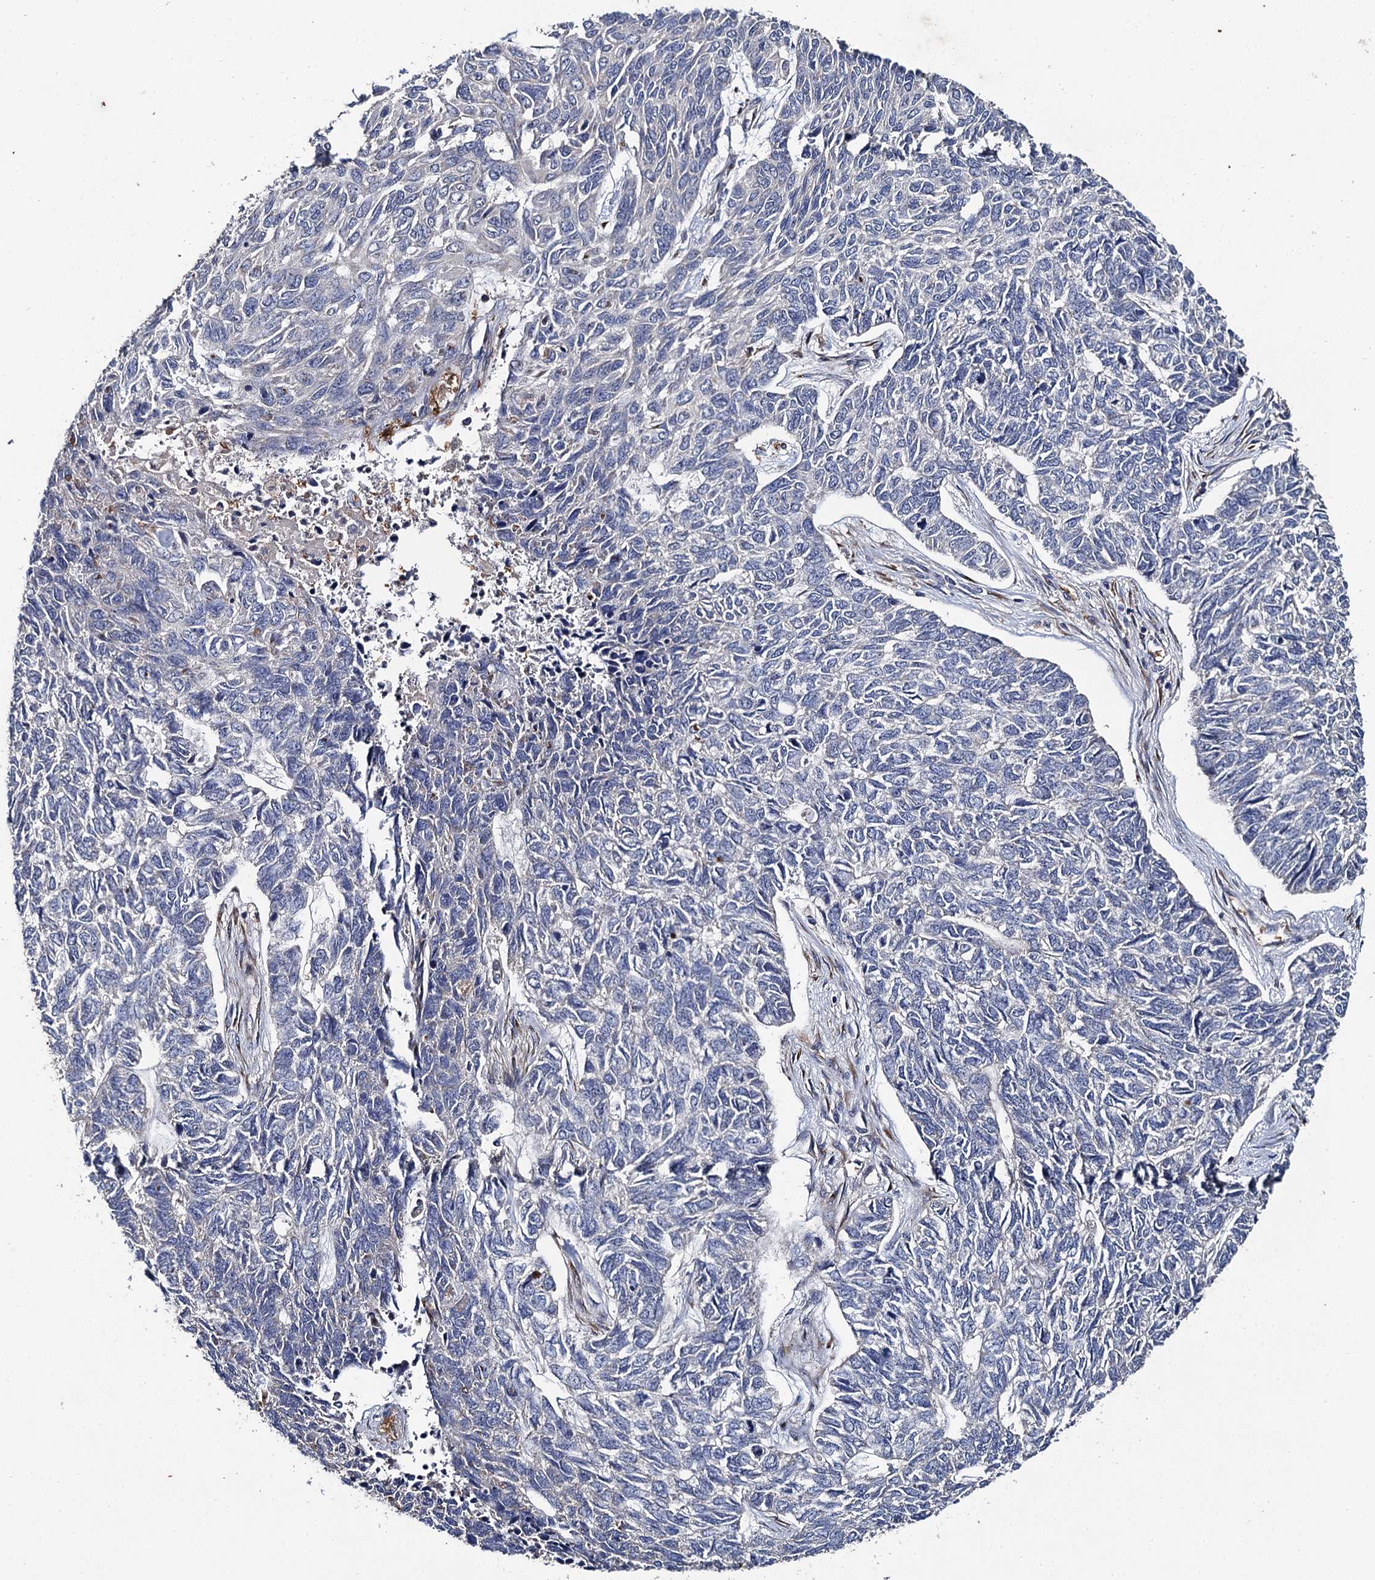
{"staining": {"intensity": "negative", "quantity": "none", "location": "none"}, "tissue": "skin cancer", "cell_type": "Tumor cells", "image_type": "cancer", "snomed": [{"axis": "morphology", "description": "Basal cell carcinoma"}, {"axis": "topography", "description": "Skin"}], "caption": "High magnification brightfield microscopy of skin basal cell carcinoma stained with DAB (3,3'-diaminobenzidine) (brown) and counterstained with hematoxylin (blue): tumor cells show no significant expression.", "gene": "LRRC28", "patient": {"sex": "female", "age": 65}}